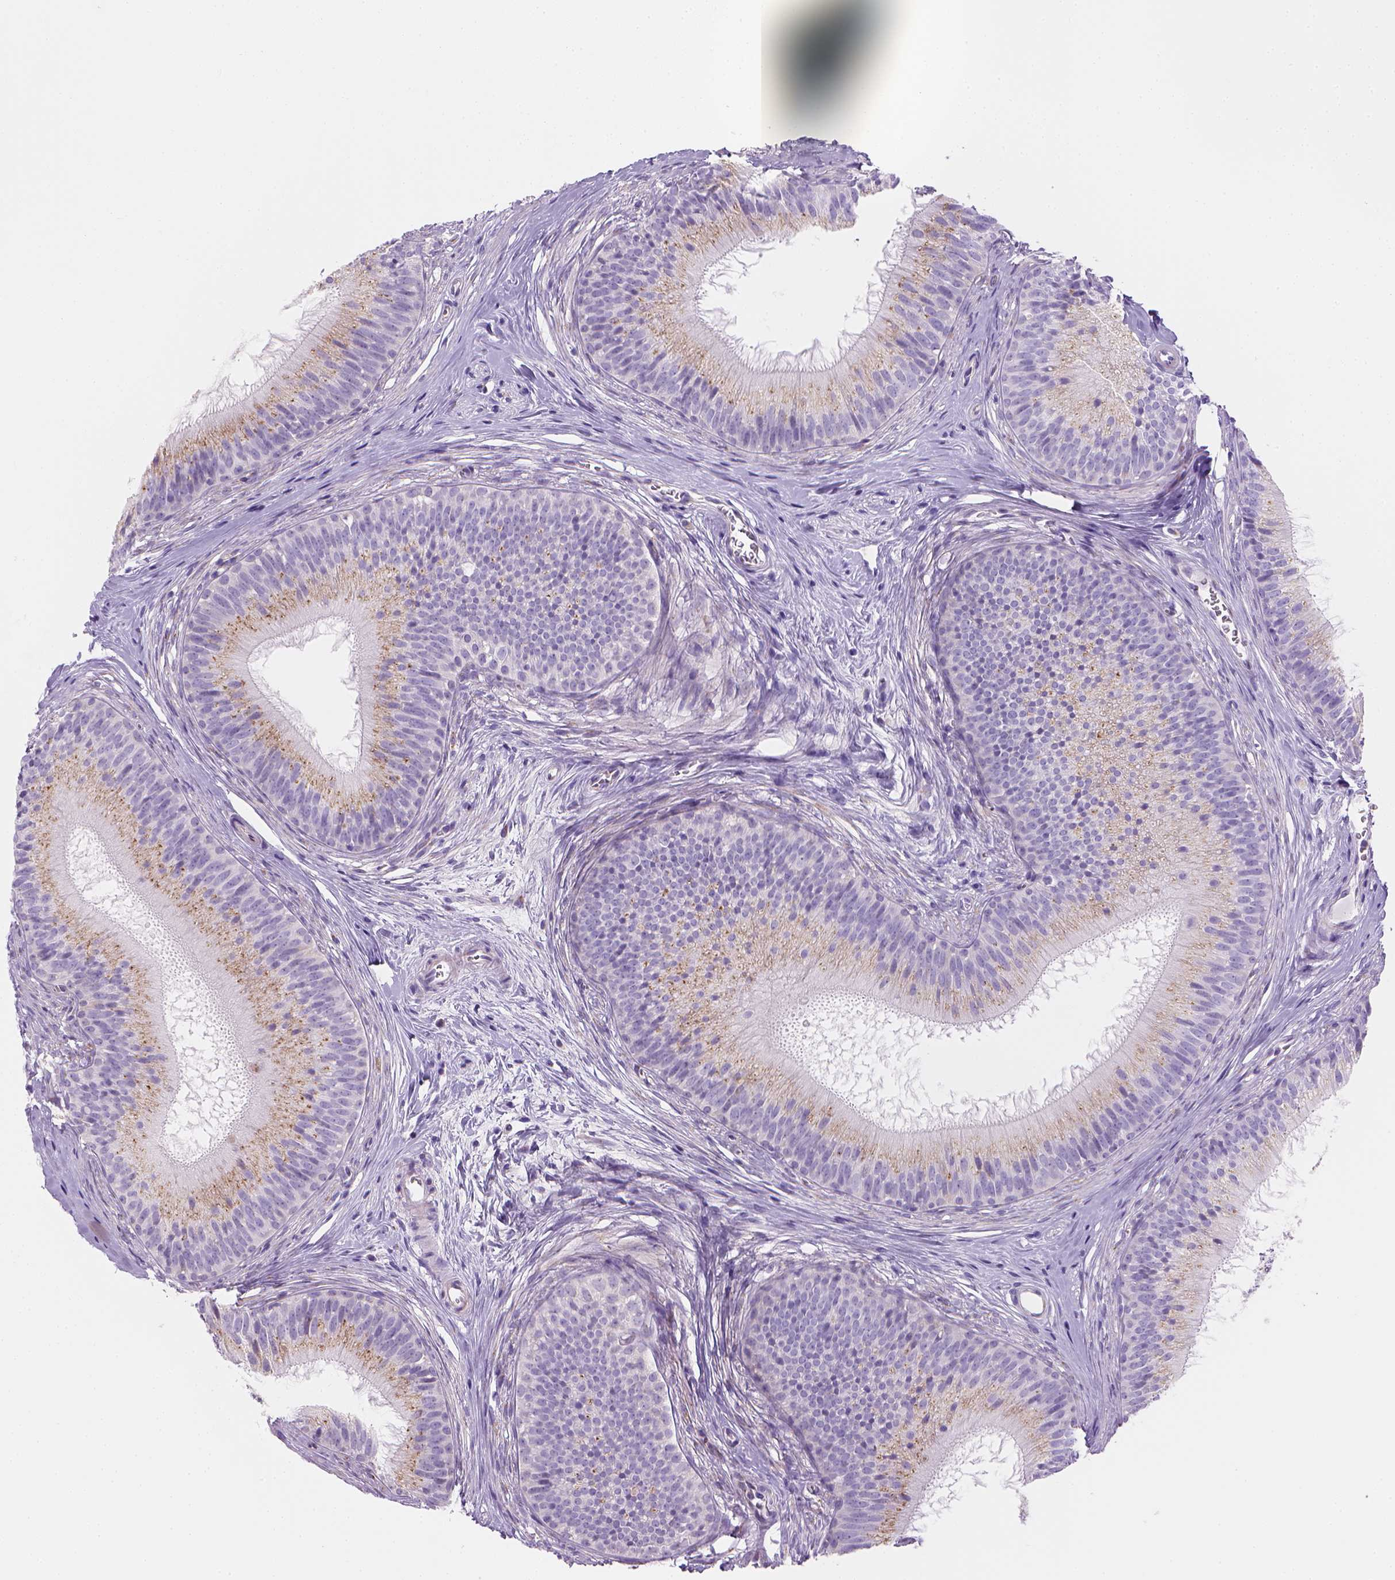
{"staining": {"intensity": "weak", "quantity": "25%-75%", "location": "cytoplasmic/membranous"}, "tissue": "epididymis", "cell_type": "Glandular cells", "image_type": "normal", "snomed": [{"axis": "morphology", "description": "Normal tissue, NOS"}, {"axis": "topography", "description": "Epididymis"}], "caption": "Immunohistochemical staining of normal human epididymis reveals weak cytoplasmic/membranous protein staining in approximately 25%-75% of glandular cells.", "gene": "CES2", "patient": {"sex": "male", "age": 24}}